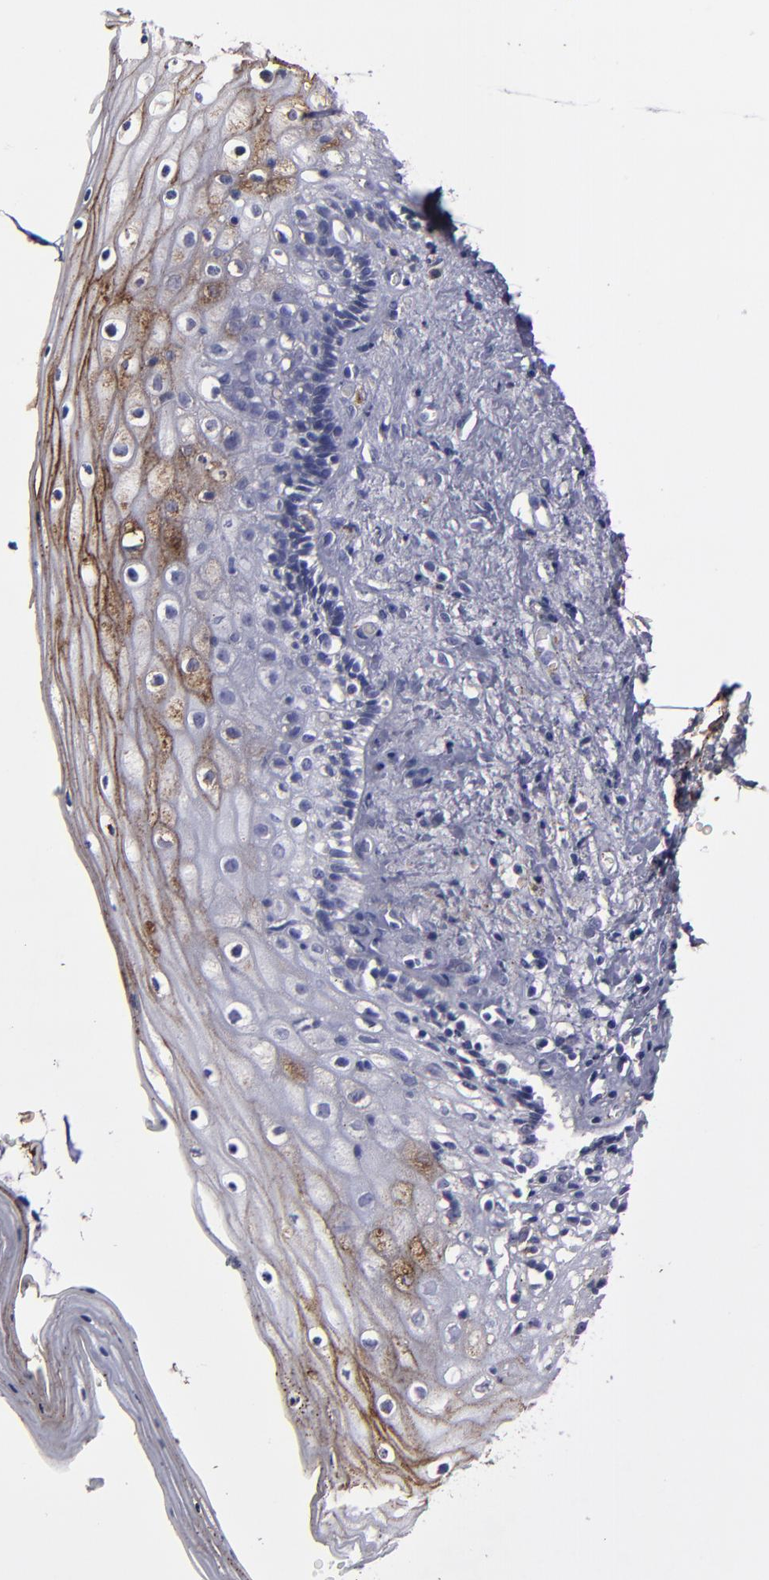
{"staining": {"intensity": "weak", "quantity": "<25%", "location": "cytoplasmic/membranous"}, "tissue": "vagina", "cell_type": "Squamous epithelial cells", "image_type": "normal", "snomed": [{"axis": "morphology", "description": "Normal tissue, NOS"}, {"axis": "topography", "description": "Vagina"}], "caption": "Vagina was stained to show a protein in brown. There is no significant positivity in squamous epithelial cells.", "gene": "CD36", "patient": {"sex": "female", "age": 46}}